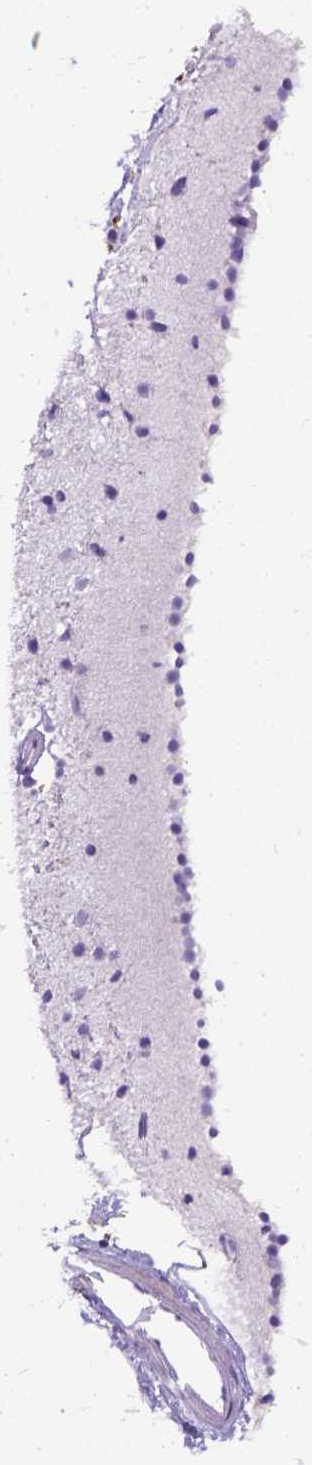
{"staining": {"intensity": "negative", "quantity": "none", "location": "none"}, "tissue": "caudate", "cell_type": "Glial cells", "image_type": "normal", "snomed": [{"axis": "morphology", "description": "Normal tissue, NOS"}, {"axis": "topography", "description": "Lateral ventricle wall"}], "caption": "Immunohistochemical staining of benign human caudate displays no significant expression in glial cells. (Stains: DAB immunohistochemistry (IHC) with hematoxylin counter stain, Microscopy: brightfield microscopy at high magnification).", "gene": "IGF2", "patient": {"sex": "female", "age": 71}}